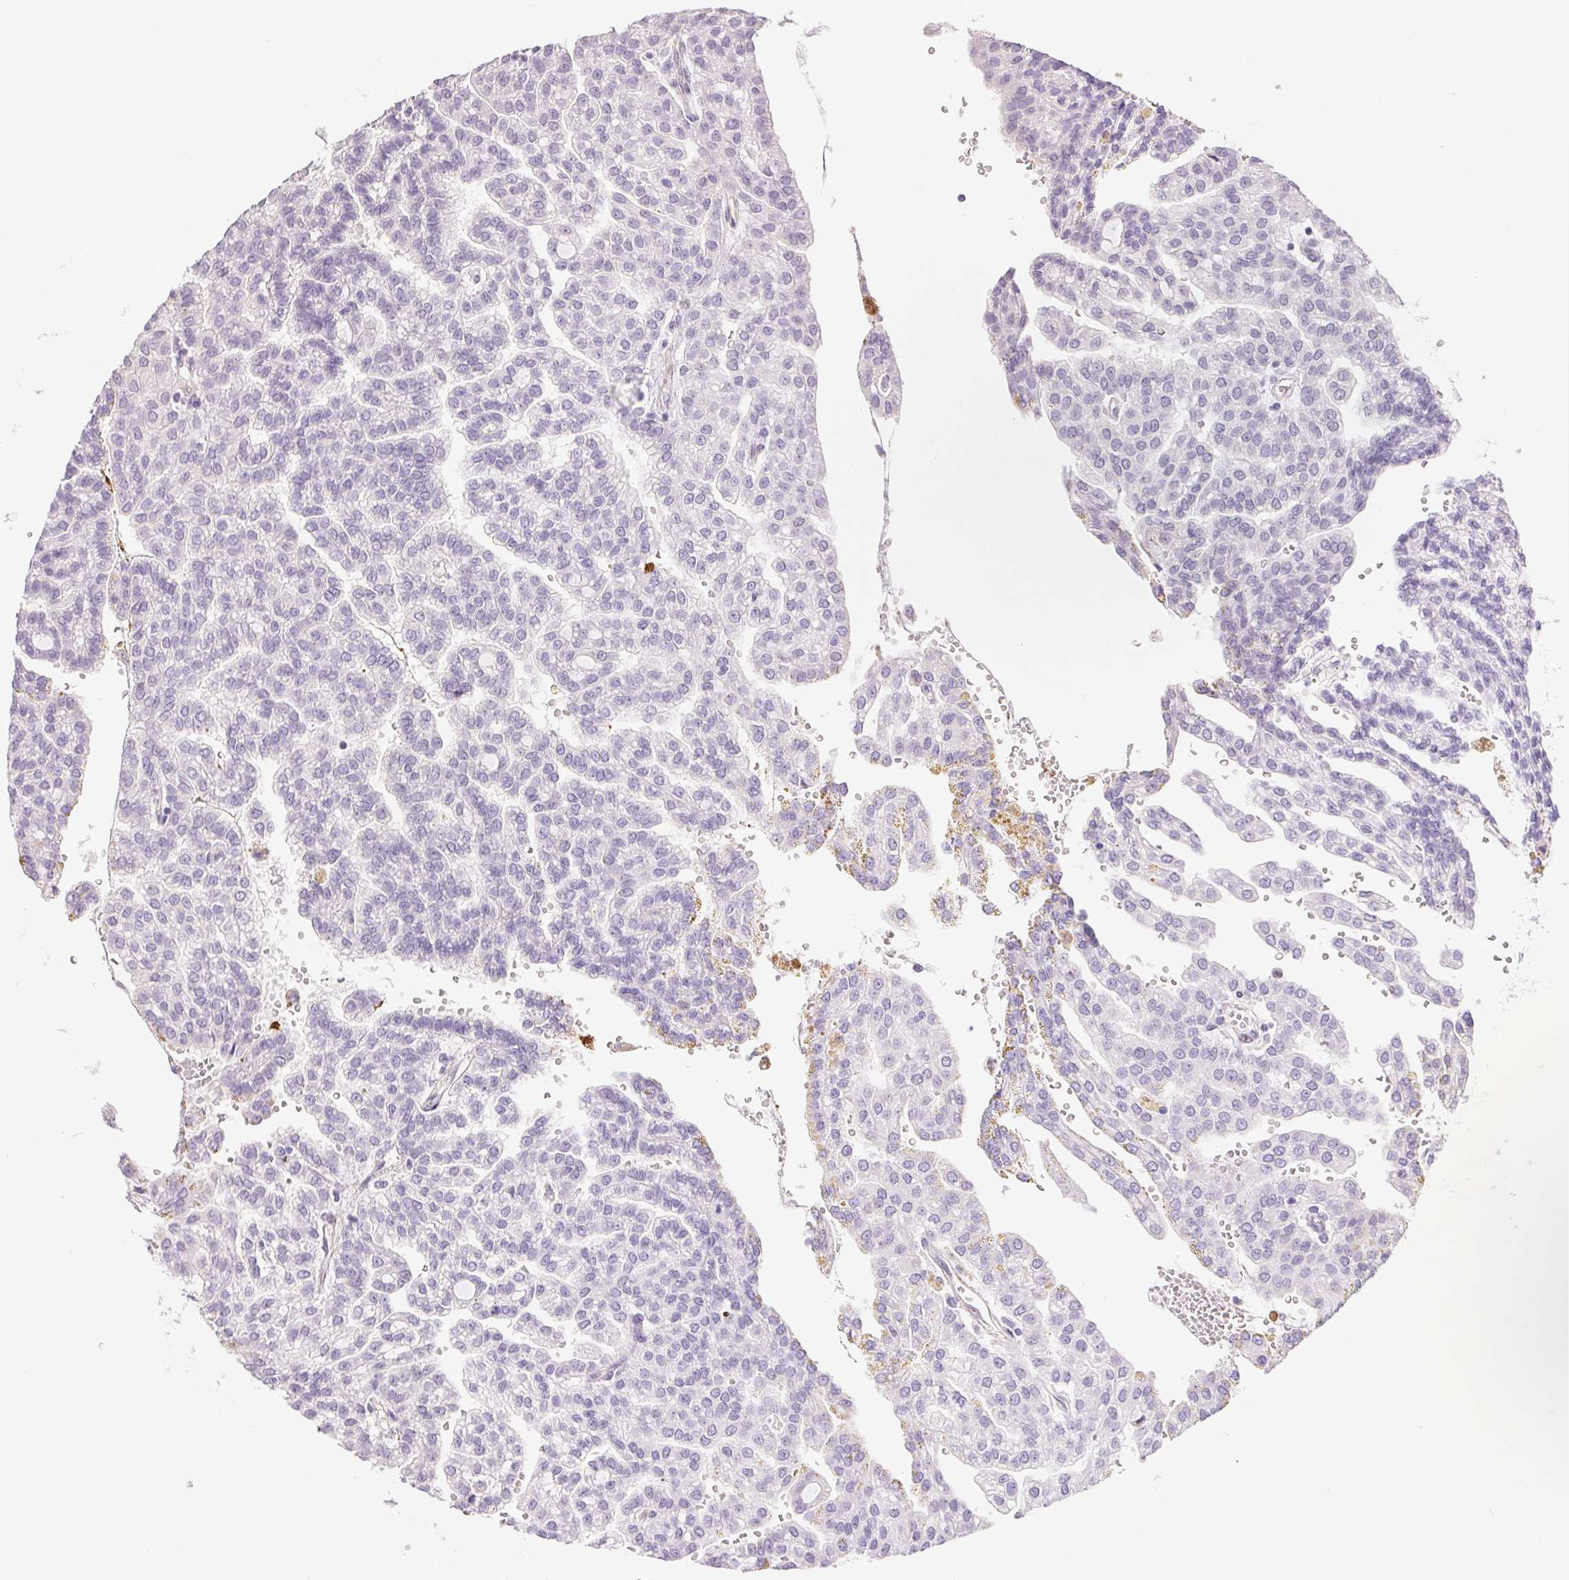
{"staining": {"intensity": "negative", "quantity": "none", "location": "none"}, "tissue": "renal cancer", "cell_type": "Tumor cells", "image_type": "cancer", "snomed": [{"axis": "morphology", "description": "Adenocarcinoma, NOS"}, {"axis": "topography", "description": "Kidney"}], "caption": "This micrograph is of renal cancer stained with IHC to label a protein in brown with the nuclei are counter-stained blue. There is no expression in tumor cells.", "gene": "PRL", "patient": {"sex": "male", "age": 63}}